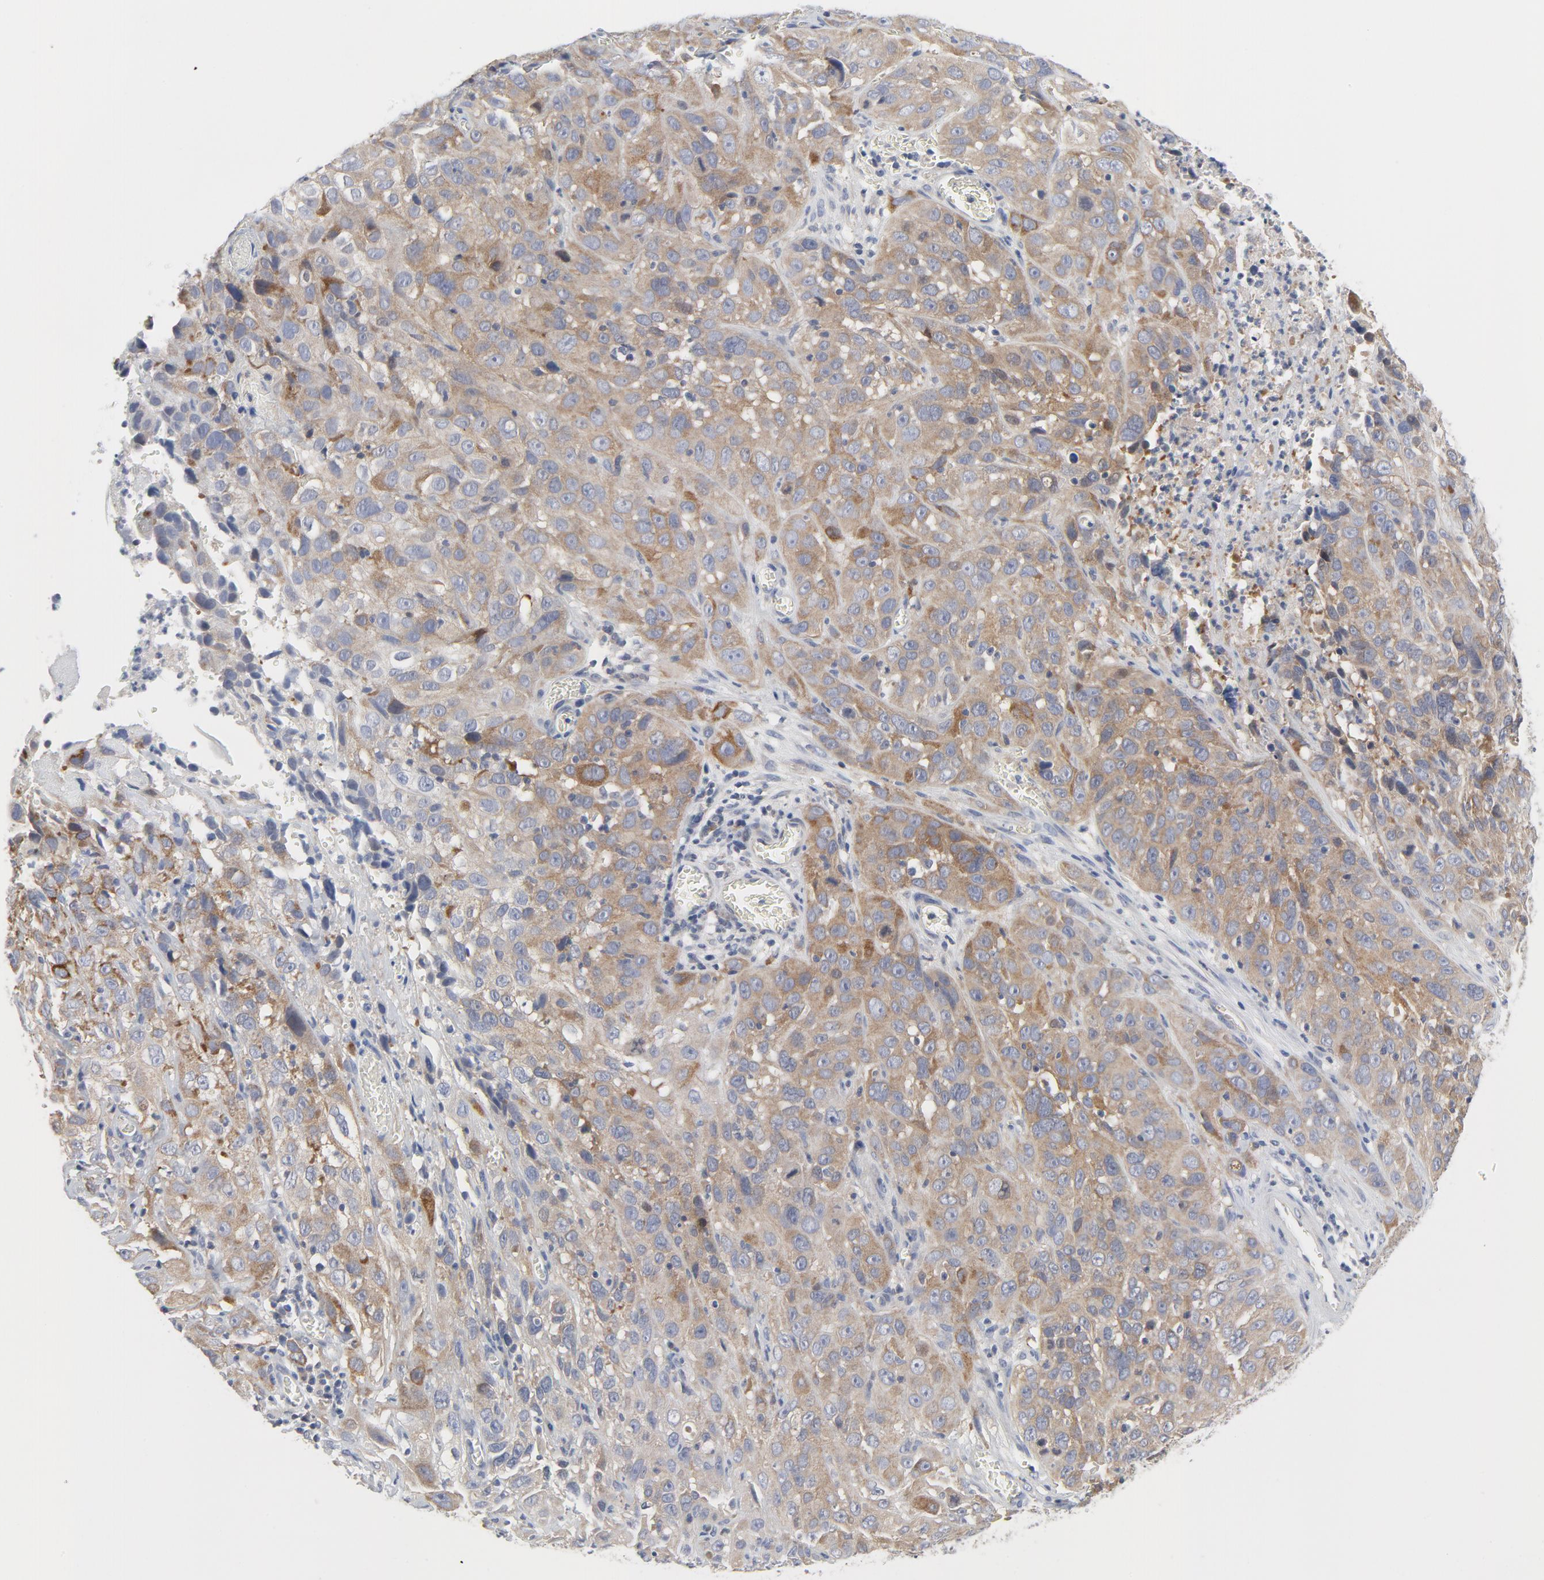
{"staining": {"intensity": "moderate", "quantity": ">75%", "location": "cytoplasmic/membranous"}, "tissue": "cervical cancer", "cell_type": "Tumor cells", "image_type": "cancer", "snomed": [{"axis": "morphology", "description": "Squamous cell carcinoma, NOS"}, {"axis": "topography", "description": "Cervix"}], "caption": "Protein staining of cervical squamous cell carcinoma tissue displays moderate cytoplasmic/membranous expression in approximately >75% of tumor cells. (brown staining indicates protein expression, while blue staining denotes nuclei).", "gene": "BAD", "patient": {"sex": "female", "age": 32}}